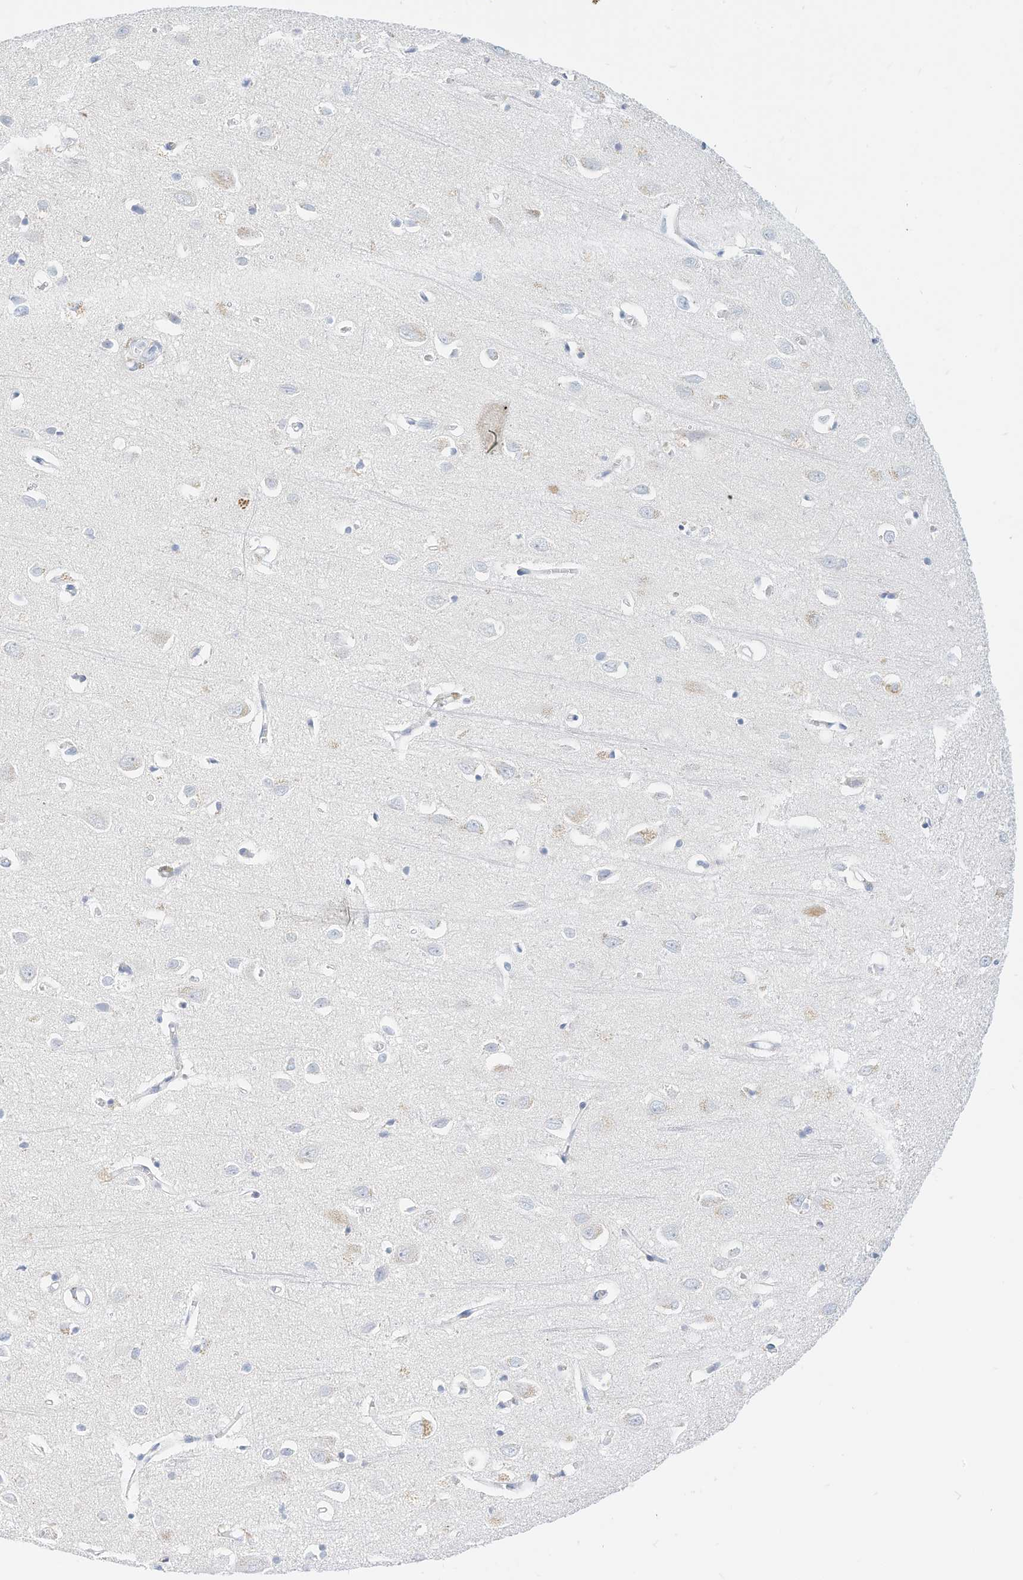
{"staining": {"intensity": "weak", "quantity": "25%-75%", "location": "cytoplasmic/membranous"}, "tissue": "cerebral cortex", "cell_type": "Endothelial cells", "image_type": "normal", "snomed": [{"axis": "morphology", "description": "Normal tissue, NOS"}, {"axis": "topography", "description": "Cerebral cortex"}], "caption": "A low amount of weak cytoplasmic/membranous staining is identified in about 25%-75% of endothelial cells in unremarkable cerebral cortex.", "gene": "SPOCD1", "patient": {"sex": "female", "age": 64}}